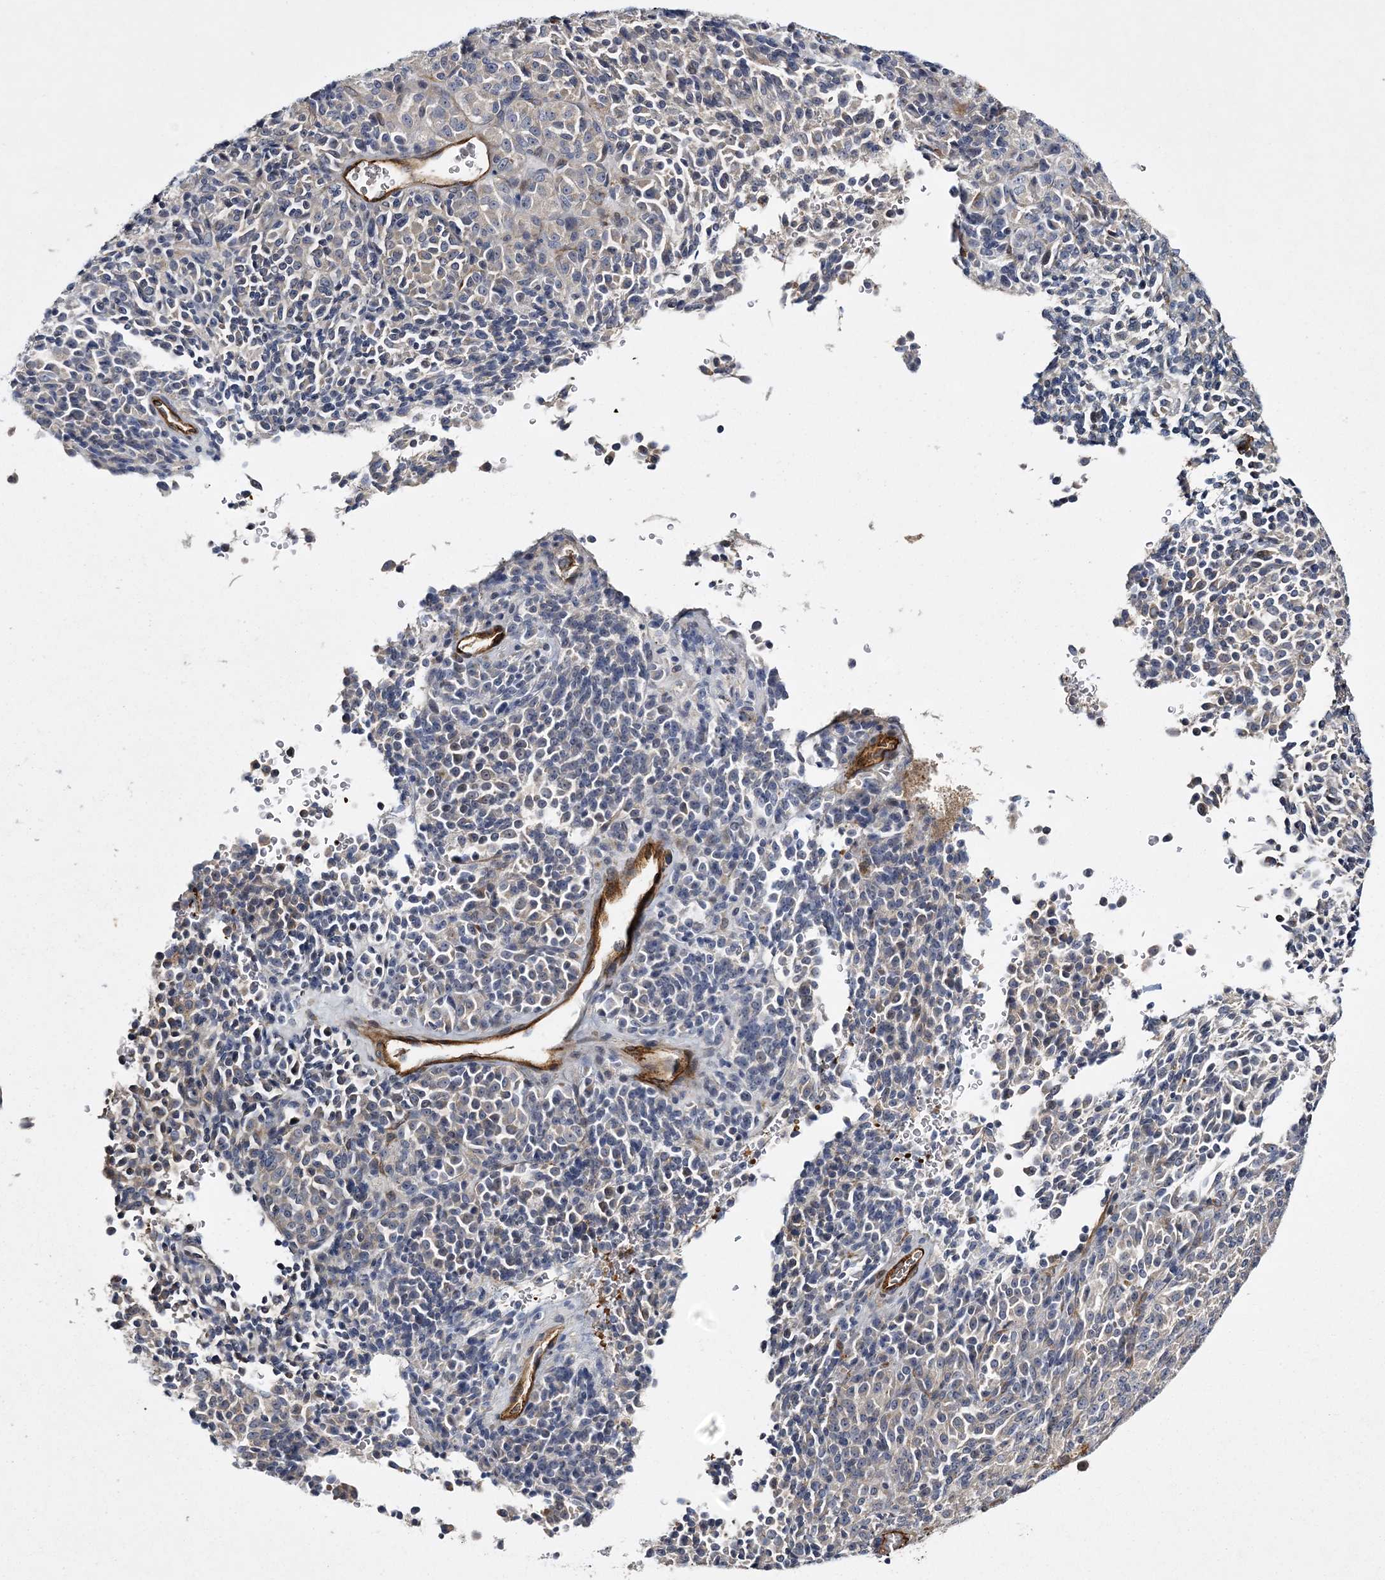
{"staining": {"intensity": "negative", "quantity": "none", "location": "none"}, "tissue": "melanoma", "cell_type": "Tumor cells", "image_type": "cancer", "snomed": [{"axis": "morphology", "description": "Malignant melanoma, Metastatic site"}, {"axis": "topography", "description": "Brain"}], "caption": "This is a image of IHC staining of malignant melanoma (metastatic site), which shows no positivity in tumor cells. Nuclei are stained in blue.", "gene": "CALN1", "patient": {"sex": "female", "age": 56}}